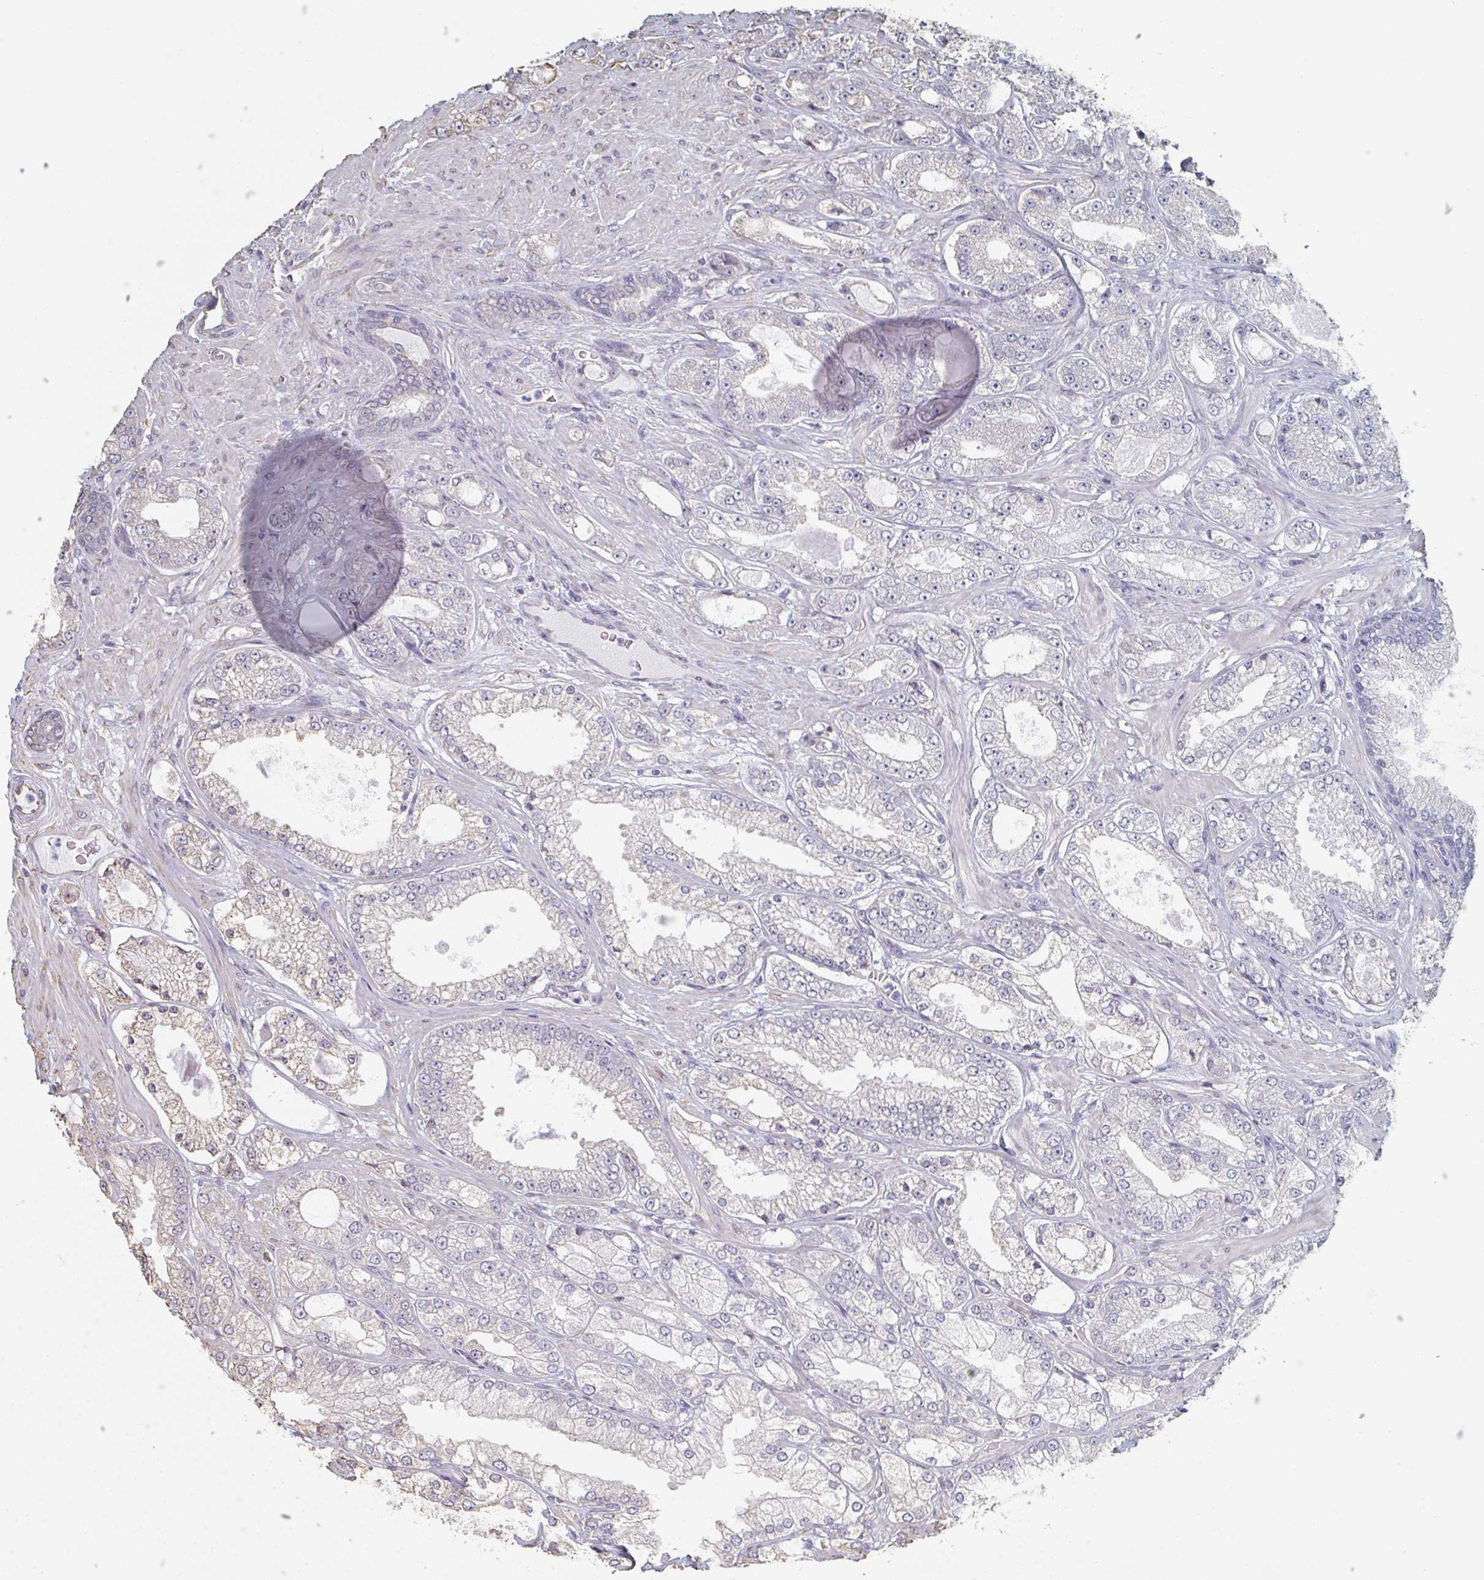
{"staining": {"intensity": "negative", "quantity": "none", "location": "none"}, "tissue": "prostate cancer", "cell_type": "Tumor cells", "image_type": "cancer", "snomed": [{"axis": "morphology", "description": "Normal tissue, NOS"}, {"axis": "morphology", "description": "Adenocarcinoma, High grade"}, {"axis": "topography", "description": "Prostate"}, {"axis": "topography", "description": "Peripheral nerve tissue"}], "caption": "IHC photomicrograph of neoplastic tissue: human prostate cancer (adenocarcinoma (high-grade)) stained with DAB displays no significant protein positivity in tumor cells. (Immunohistochemistry, brightfield microscopy, high magnification).", "gene": "RAB5IF", "patient": {"sex": "male", "age": 68}}